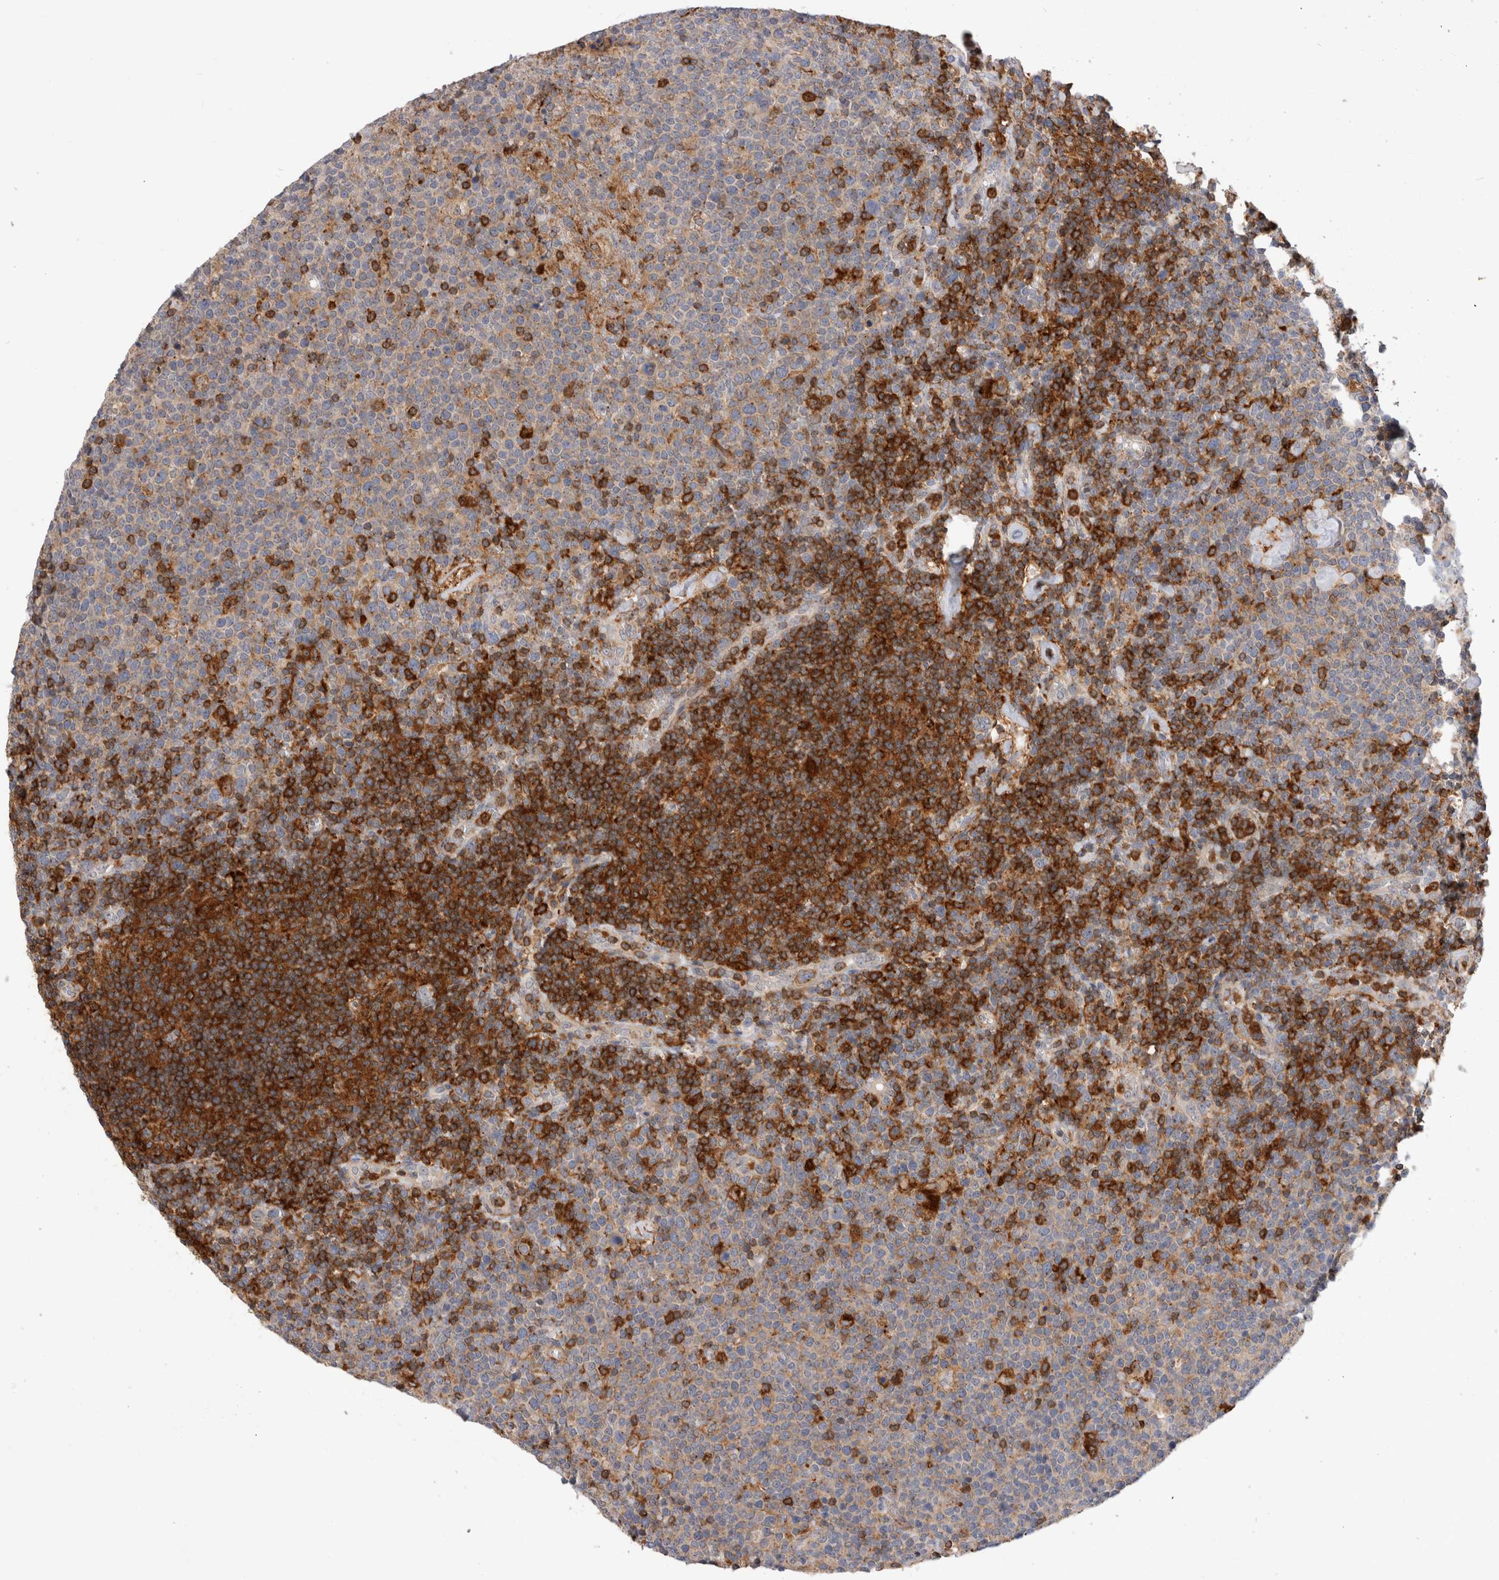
{"staining": {"intensity": "weak", "quantity": "<25%", "location": "cytoplasmic/membranous"}, "tissue": "lymphoma", "cell_type": "Tumor cells", "image_type": "cancer", "snomed": [{"axis": "morphology", "description": "Malignant lymphoma, non-Hodgkin's type, High grade"}, {"axis": "topography", "description": "Lymph node"}], "caption": "Malignant lymphoma, non-Hodgkin's type (high-grade) stained for a protein using immunohistochemistry (IHC) exhibits no positivity tumor cells.", "gene": "CCDC88B", "patient": {"sex": "male", "age": 61}}